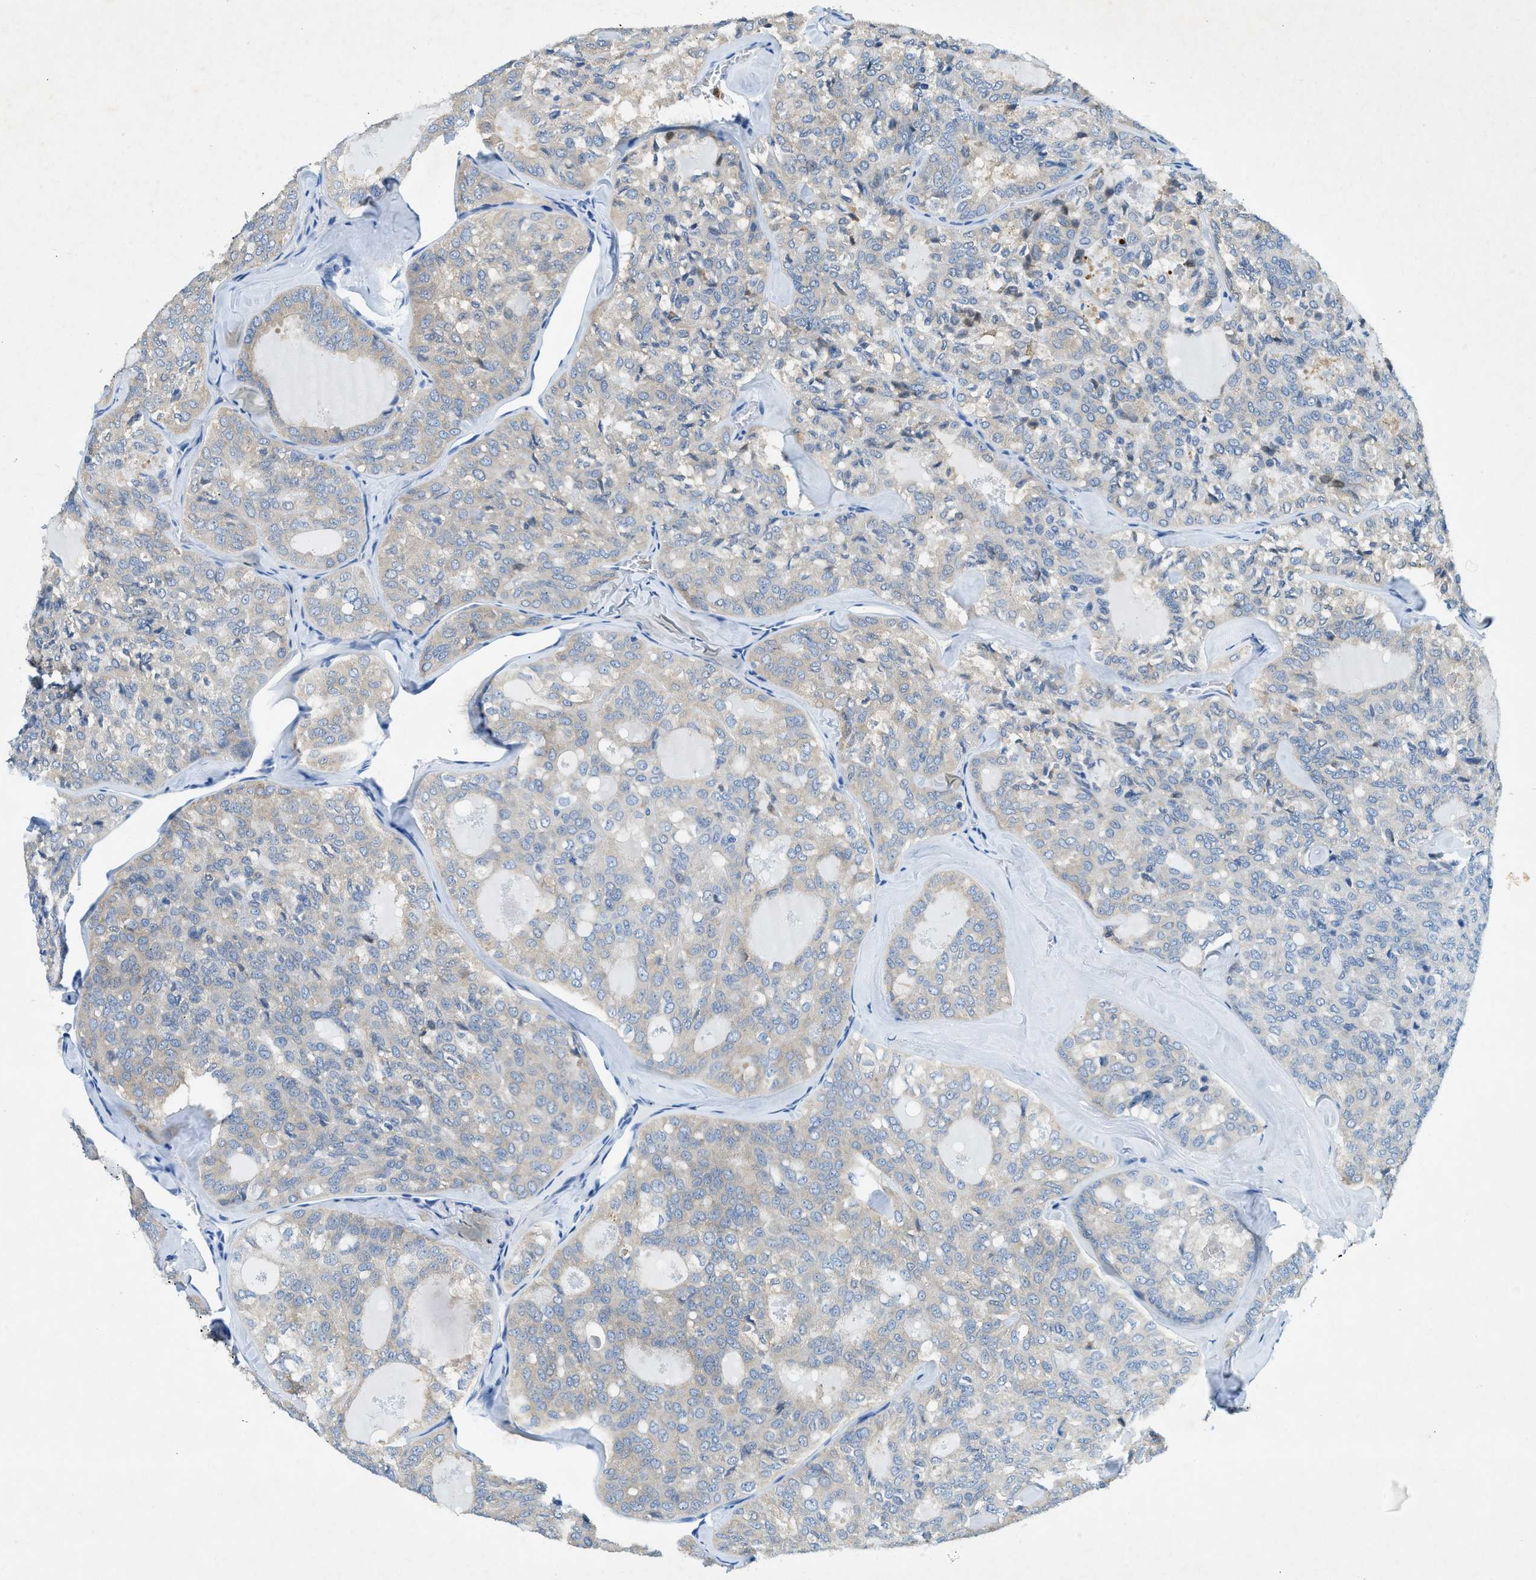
{"staining": {"intensity": "negative", "quantity": "none", "location": "none"}, "tissue": "thyroid cancer", "cell_type": "Tumor cells", "image_type": "cancer", "snomed": [{"axis": "morphology", "description": "Follicular adenoma carcinoma, NOS"}, {"axis": "topography", "description": "Thyroid gland"}], "caption": "DAB (3,3'-diaminobenzidine) immunohistochemical staining of human thyroid cancer exhibits no significant positivity in tumor cells. (Stains: DAB immunohistochemistry with hematoxylin counter stain, Microscopy: brightfield microscopy at high magnification).", "gene": "ZDHHC13", "patient": {"sex": "male", "age": 75}}